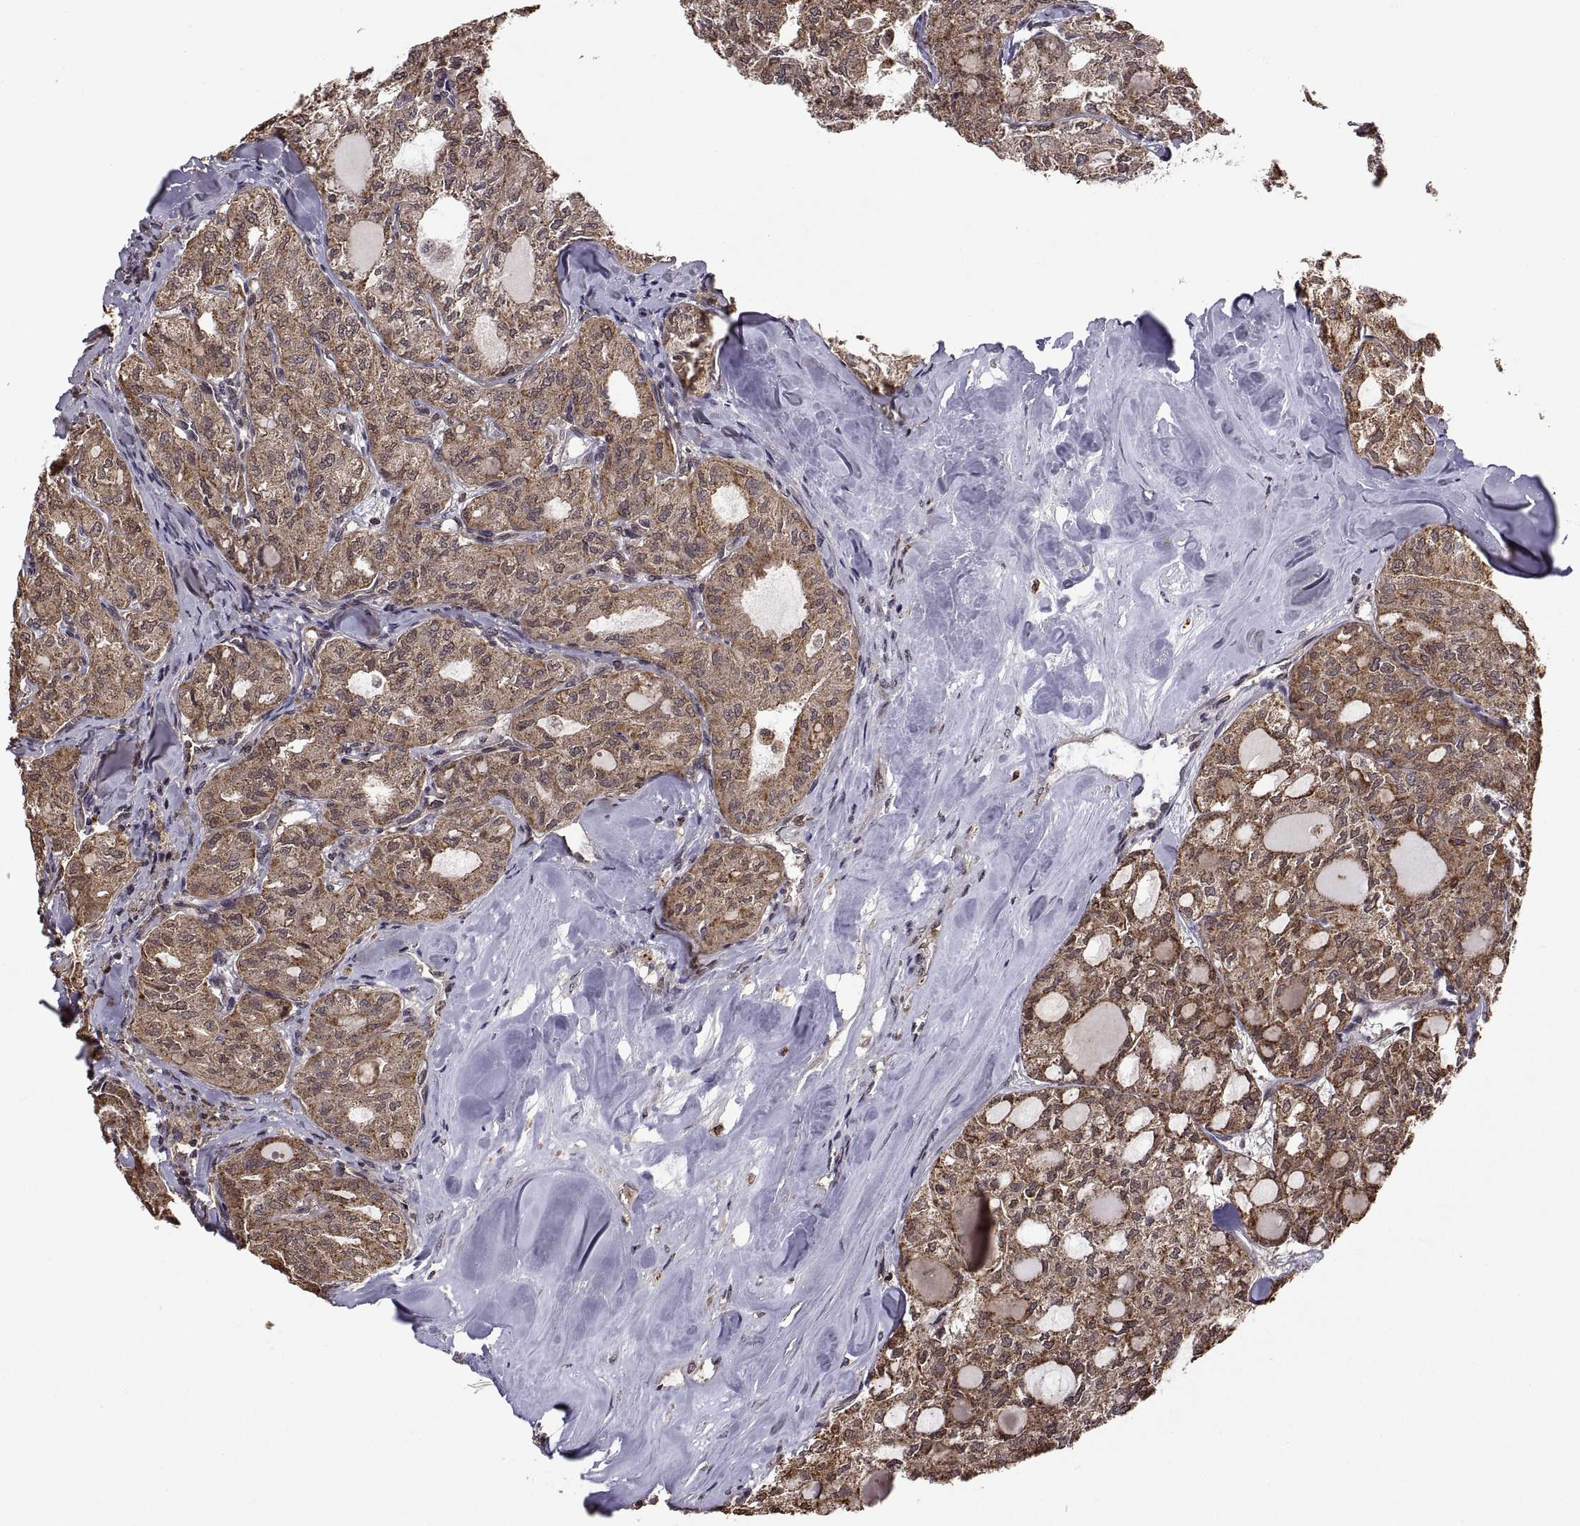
{"staining": {"intensity": "weak", "quantity": ">75%", "location": "cytoplasmic/membranous"}, "tissue": "thyroid cancer", "cell_type": "Tumor cells", "image_type": "cancer", "snomed": [{"axis": "morphology", "description": "Follicular adenoma carcinoma, NOS"}, {"axis": "topography", "description": "Thyroid gland"}], "caption": "Immunohistochemical staining of follicular adenoma carcinoma (thyroid) displays weak cytoplasmic/membranous protein expression in about >75% of tumor cells.", "gene": "ZNRF2", "patient": {"sex": "male", "age": 75}}